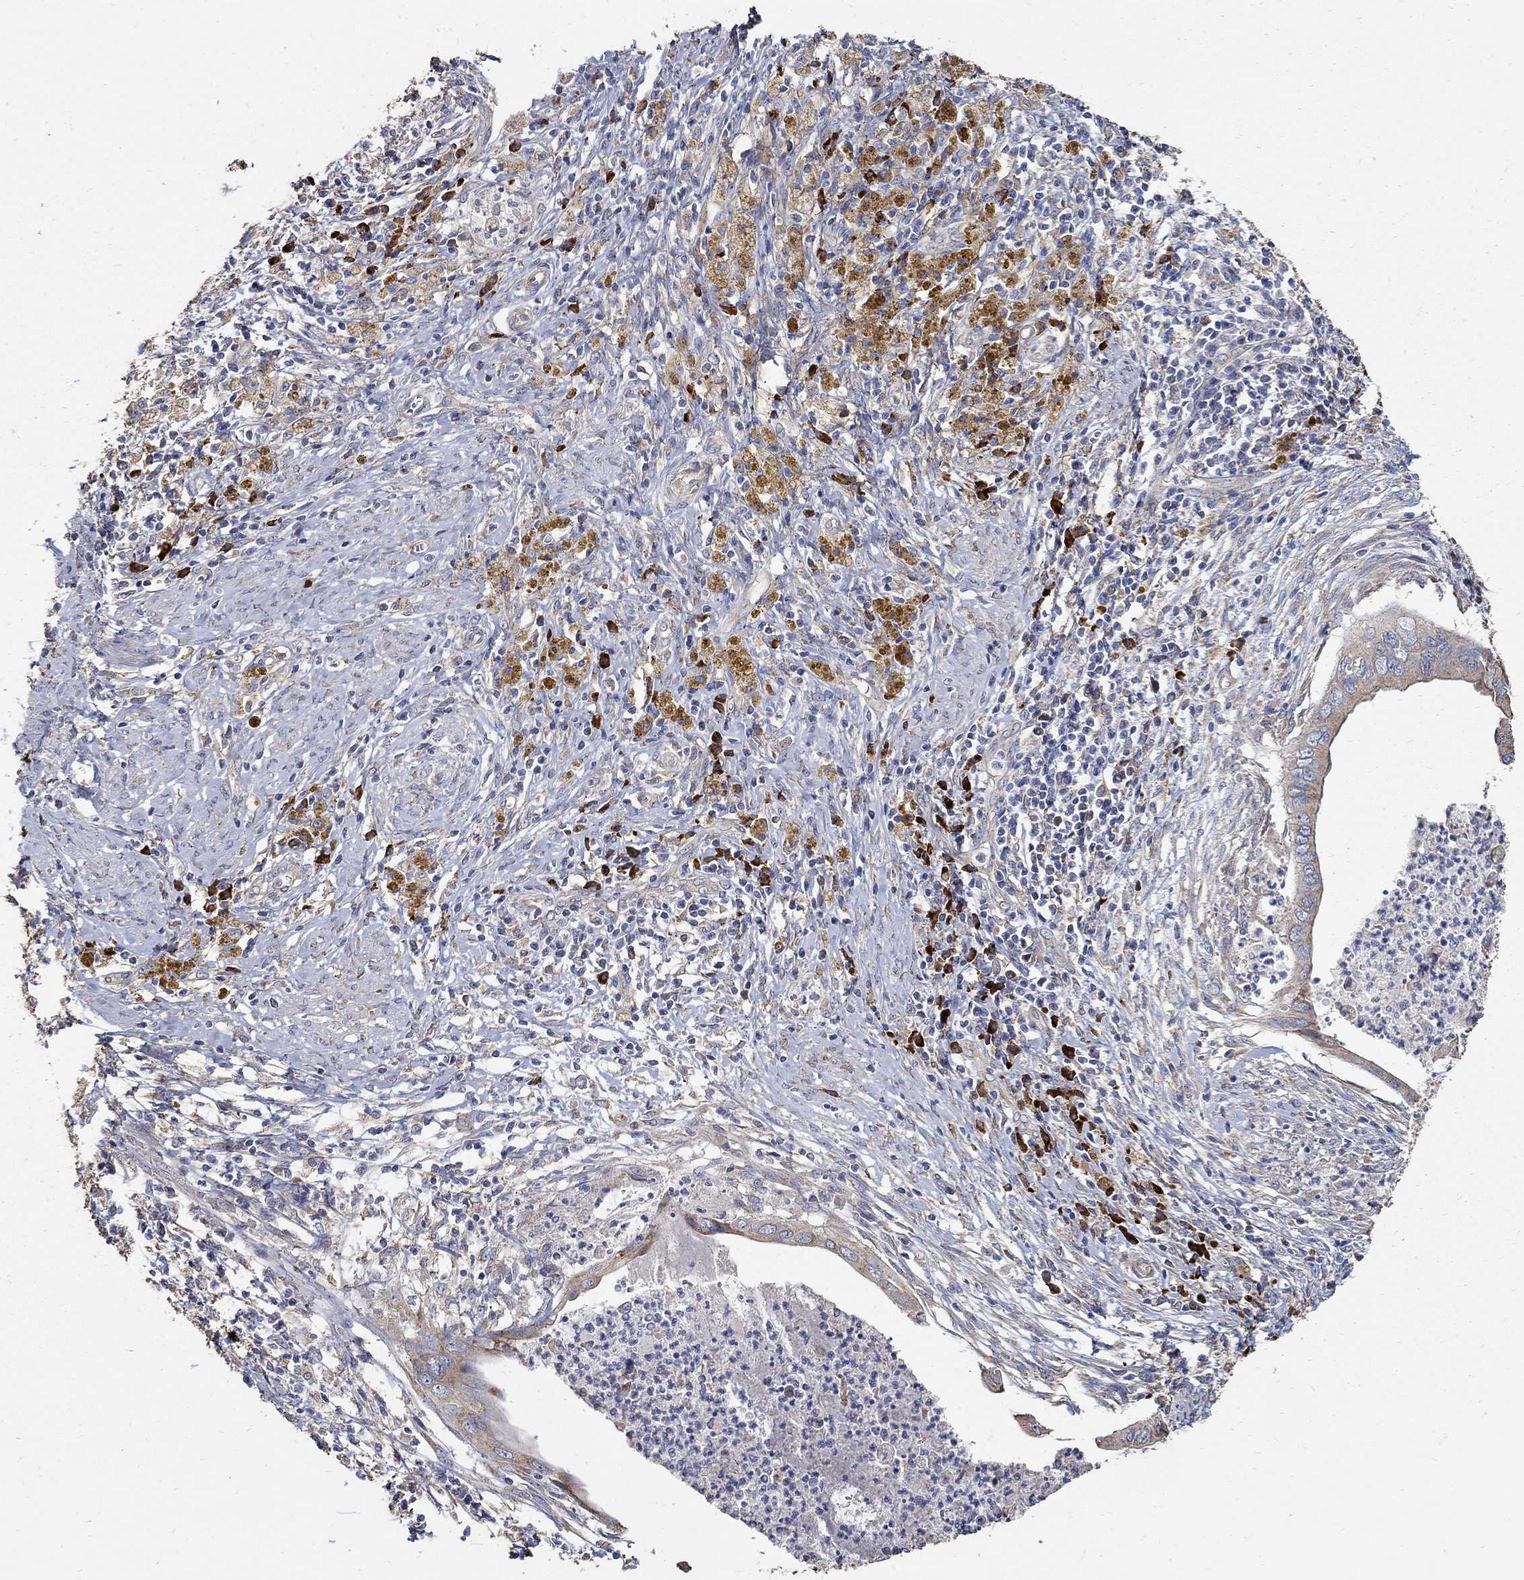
{"staining": {"intensity": "weak", "quantity": "25%-75%", "location": "cytoplasmic/membranous"}, "tissue": "cervical cancer", "cell_type": "Tumor cells", "image_type": "cancer", "snomed": [{"axis": "morphology", "description": "Adenocarcinoma, NOS"}, {"axis": "topography", "description": "Cervix"}], "caption": "DAB (3,3'-diaminobenzidine) immunohistochemical staining of cervical adenocarcinoma shows weak cytoplasmic/membranous protein expression in approximately 25%-75% of tumor cells. The staining was performed using DAB to visualize the protein expression in brown, while the nuclei were stained in blue with hematoxylin (Magnification: 20x).", "gene": "EMILIN3", "patient": {"sex": "female", "age": 42}}